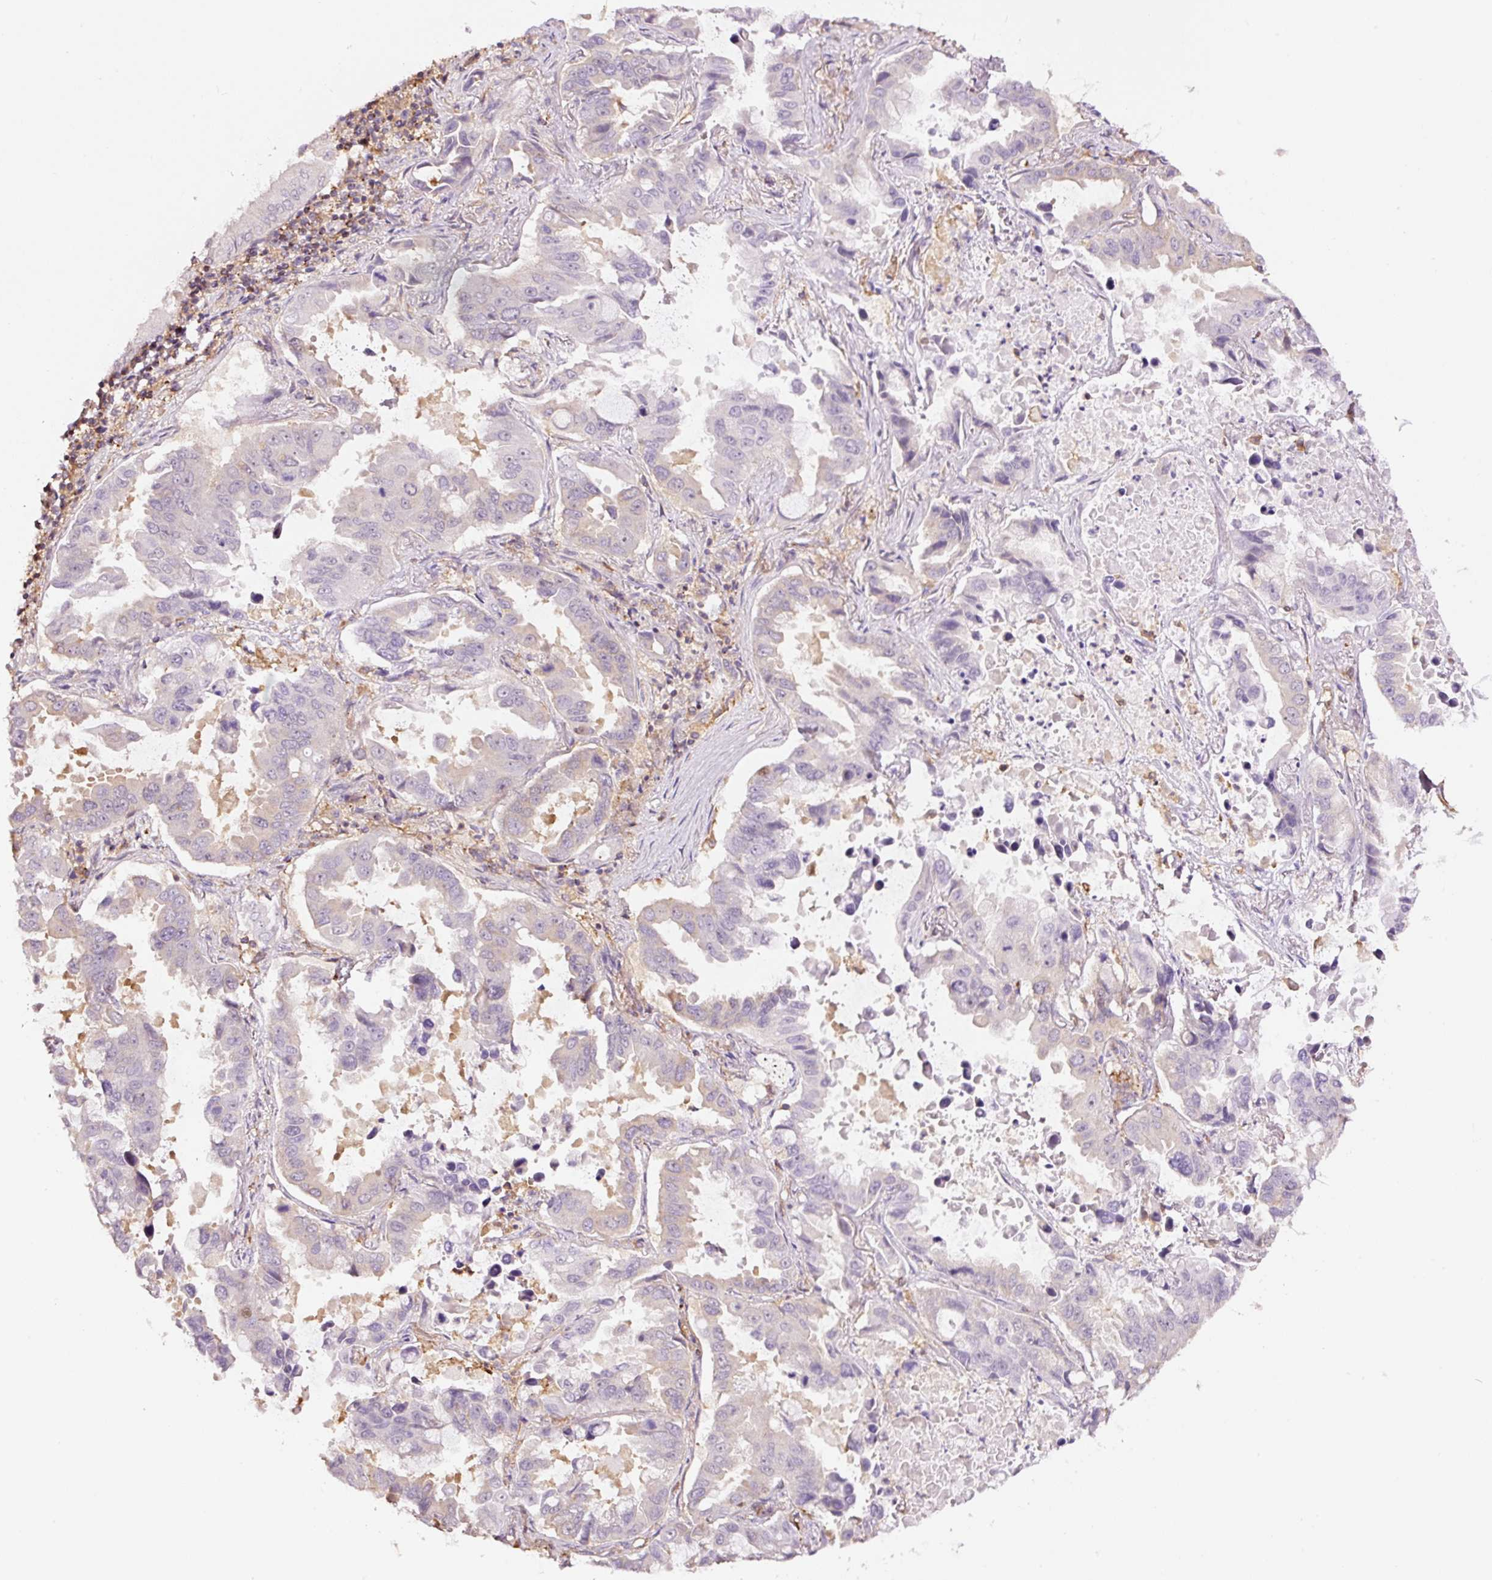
{"staining": {"intensity": "negative", "quantity": "none", "location": "none"}, "tissue": "lung cancer", "cell_type": "Tumor cells", "image_type": "cancer", "snomed": [{"axis": "morphology", "description": "Adenocarcinoma, NOS"}, {"axis": "topography", "description": "Lung"}], "caption": "This is an IHC photomicrograph of lung cancer (adenocarcinoma). There is no staining in tumor cells.", "gene": "METAP1", "patient": {"sex": "male", "age": 64}}